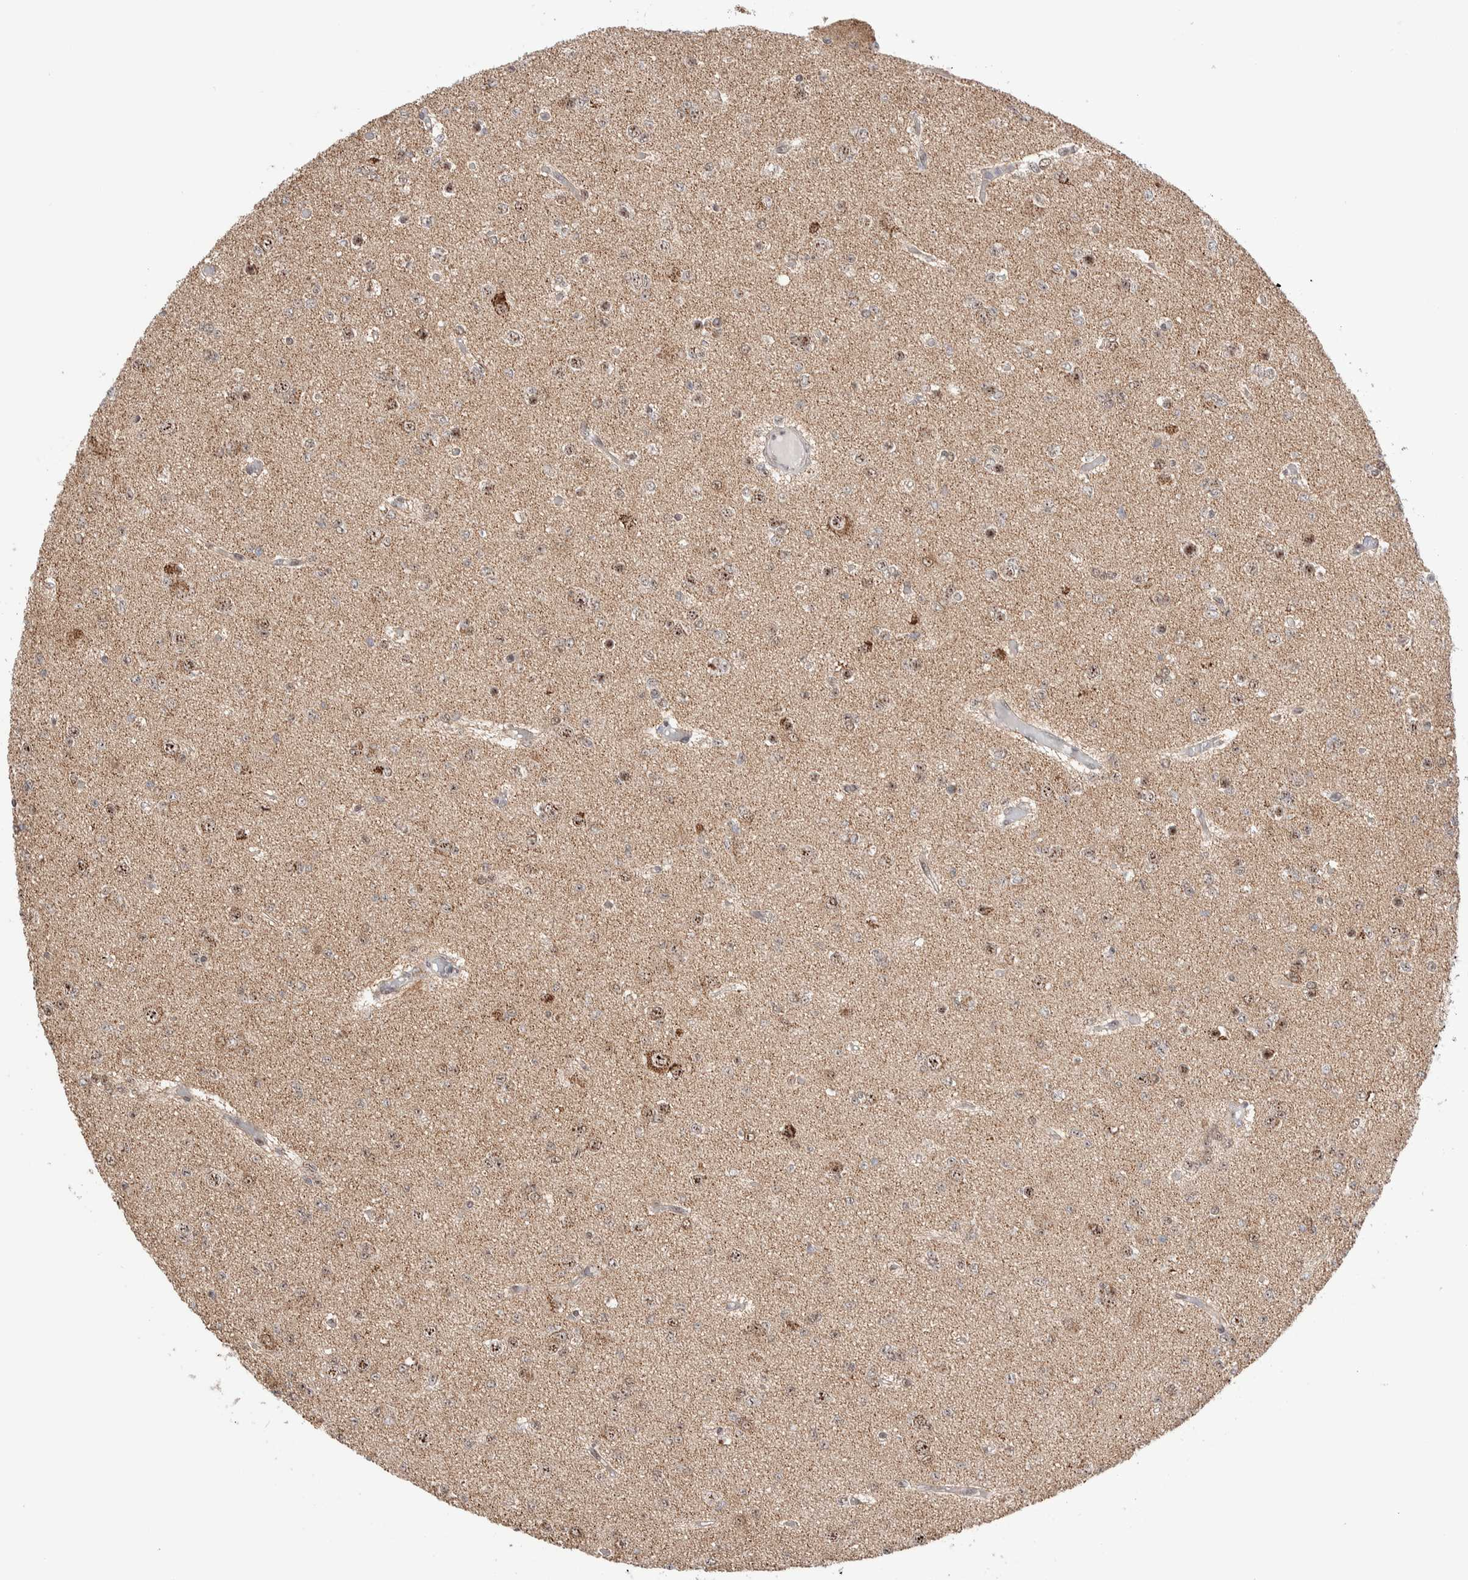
{"staining": {"intensity": "moderate", "quantity": "25%-75%", "location": "nuclear"}, "tissue": "glioma", "cell_type": "Tumor cells", "image_type": "cancer", "snomed": [{"axis": "morphology", "description": "Glioma, malignant, Low grade"}, {"axis": "topography", "description": "Brain"}], "caption": "Immunohistochemical staining of low-grade glioma (malignant) shows medium levels of moderate nuclear protein staining in about 25%-75% of tumor cells.", "gene": "ZNF695", "patient": {"sex": "female", "age": 22}}